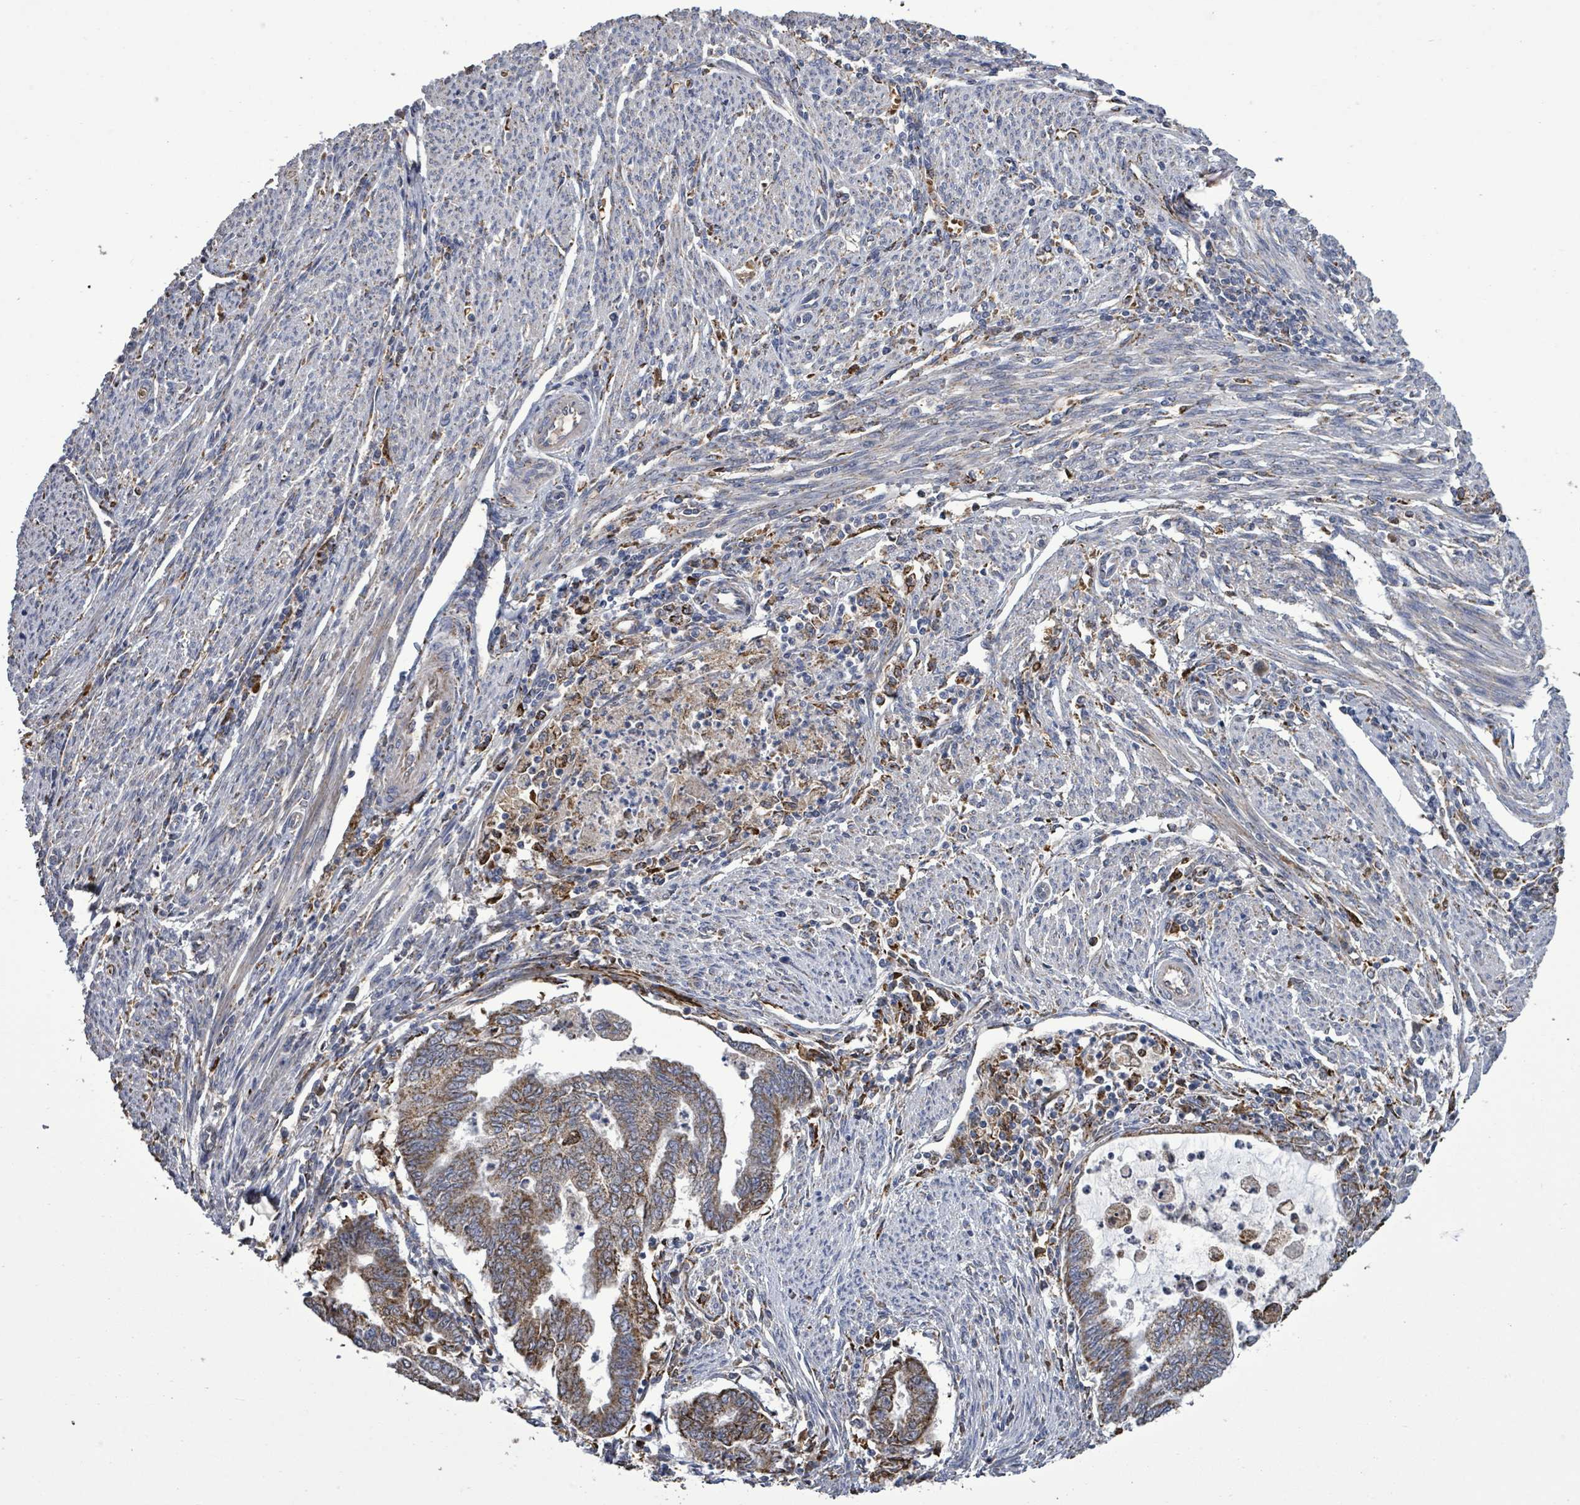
{"staining": {"intensity": "strong", "quantity": "25%-75%", "location": "cytoplasmic/membranous"}, "tissue": "endometrial cancer", "cell_type": "Tumor cells", "image_type": "cancer", "snomed": [{"axis": "morphology", "description": "Adenocarcinoma, NOS"}, {"axis": "topography", "description": "Endometrium"}], "caption": "Human endometrial cancer (adenocarcinoma) stained for a protein (brown) displays strong cytoplasmic/membranous positive positivity in approximately 25%-75% of tumor cells.", "gene": "MTMR12", "patient": {"sex": "female", "age": 79}}